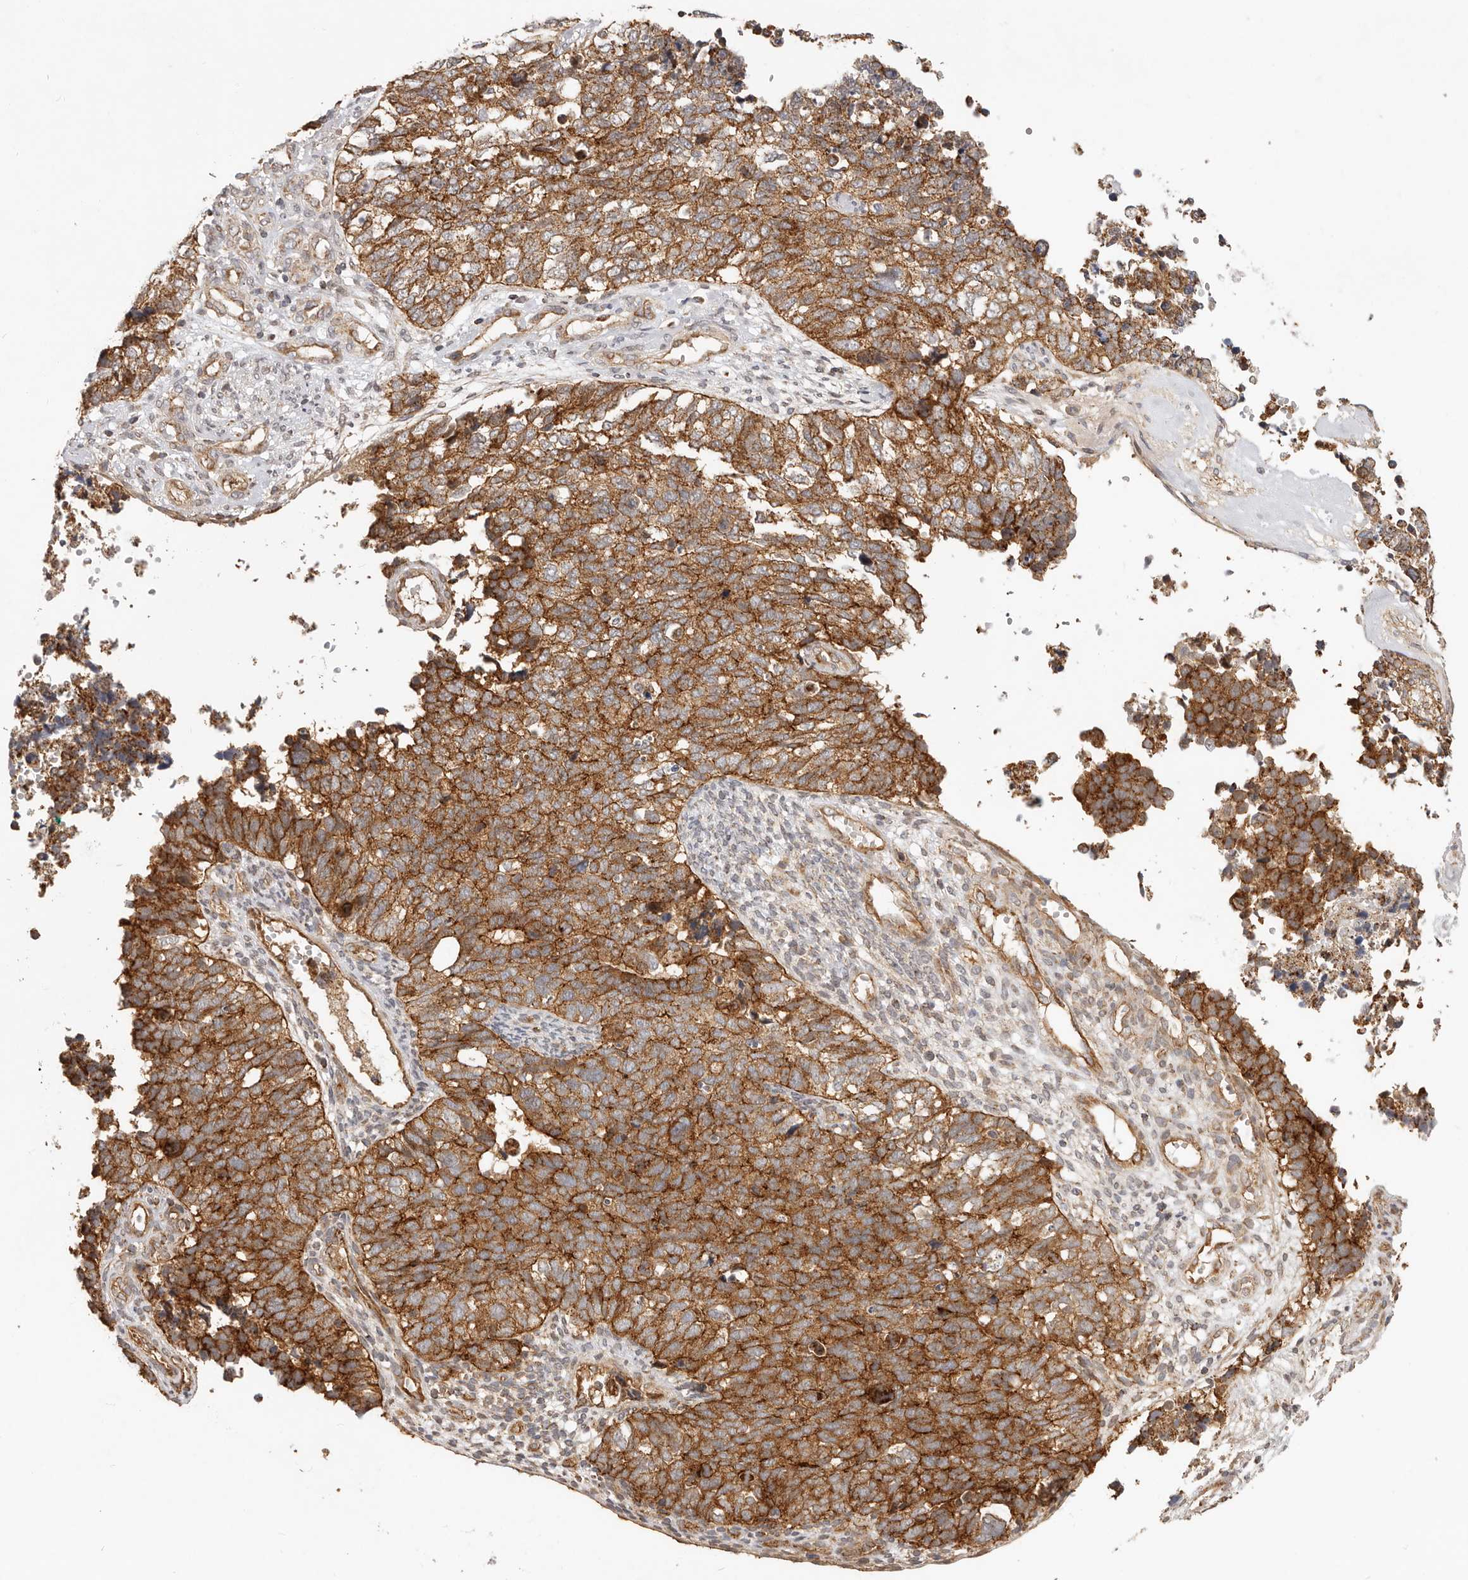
{"staining": {"intensity": "strong", "quantity": ">75%", "location": "cytoplasmic/membranous"}, "tissue": "cervical cancer", "cell_type": "Tumor cells", "image_type": "cancer", "snomed": [{"axis": "morphology", "description": "Squamous cell carcinoma, NOS"}, {"axis": "topography", "description": "Cervix"}], "caption": "Strong cytoplasmic/membranous staining for a protein is appreciated in approximately >75% of tumor cells of cervical cancer using immunohistochemistry.", "gene": "USP49", "patient": {"sex": "female", "age": 63}}